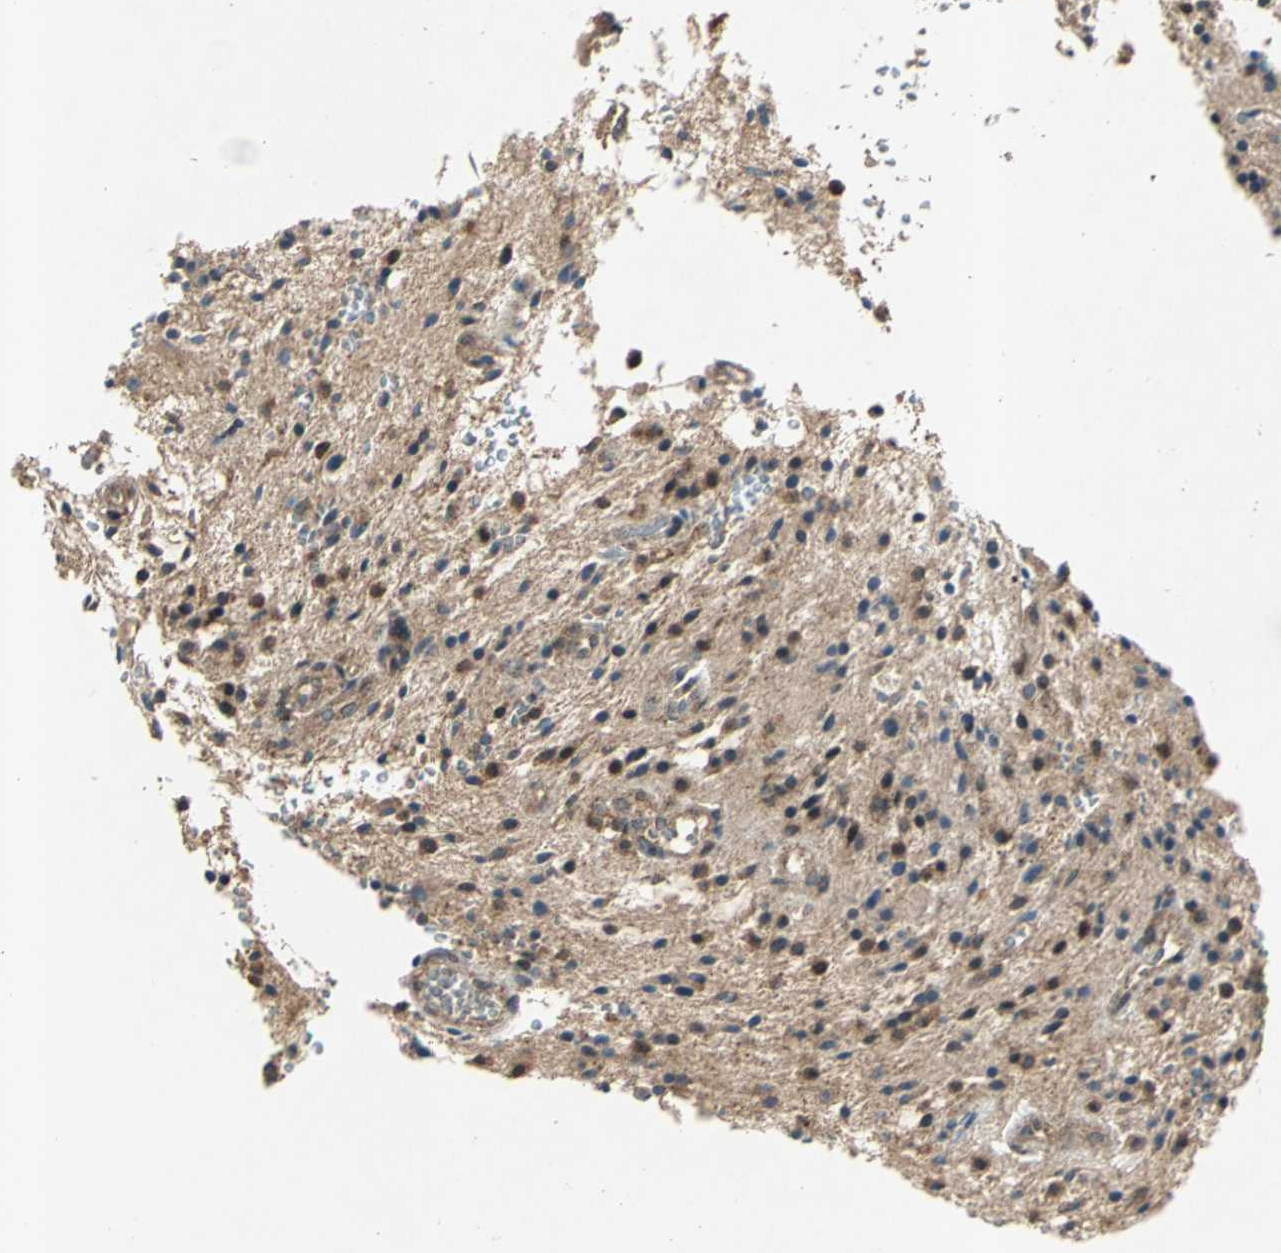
{"staining": {"intensity": "strong", "quantity": ">75%", "location": "nuclear"}, "tissue": "glioma", "cell_type": "Tumor cells", "image_type": "cancer", "snomed": [{"axis": "morphology", "description": "Glioma, malignant, NOS"}, {"axis": "topography", "description": "Cerebellum"}], "caption": "A high-resolution photomicrograph shows immunohistochemistry staining of glioma, which demonstrates strong nuclear positivity in approximately >75% of tumor cells. (Stains: DAB in brown, nuclei in blue, Microscopy: brightfield microscopy at high magnification).", "gene": "AHSA1", "patient": {"sex": "female", "age": 10}}